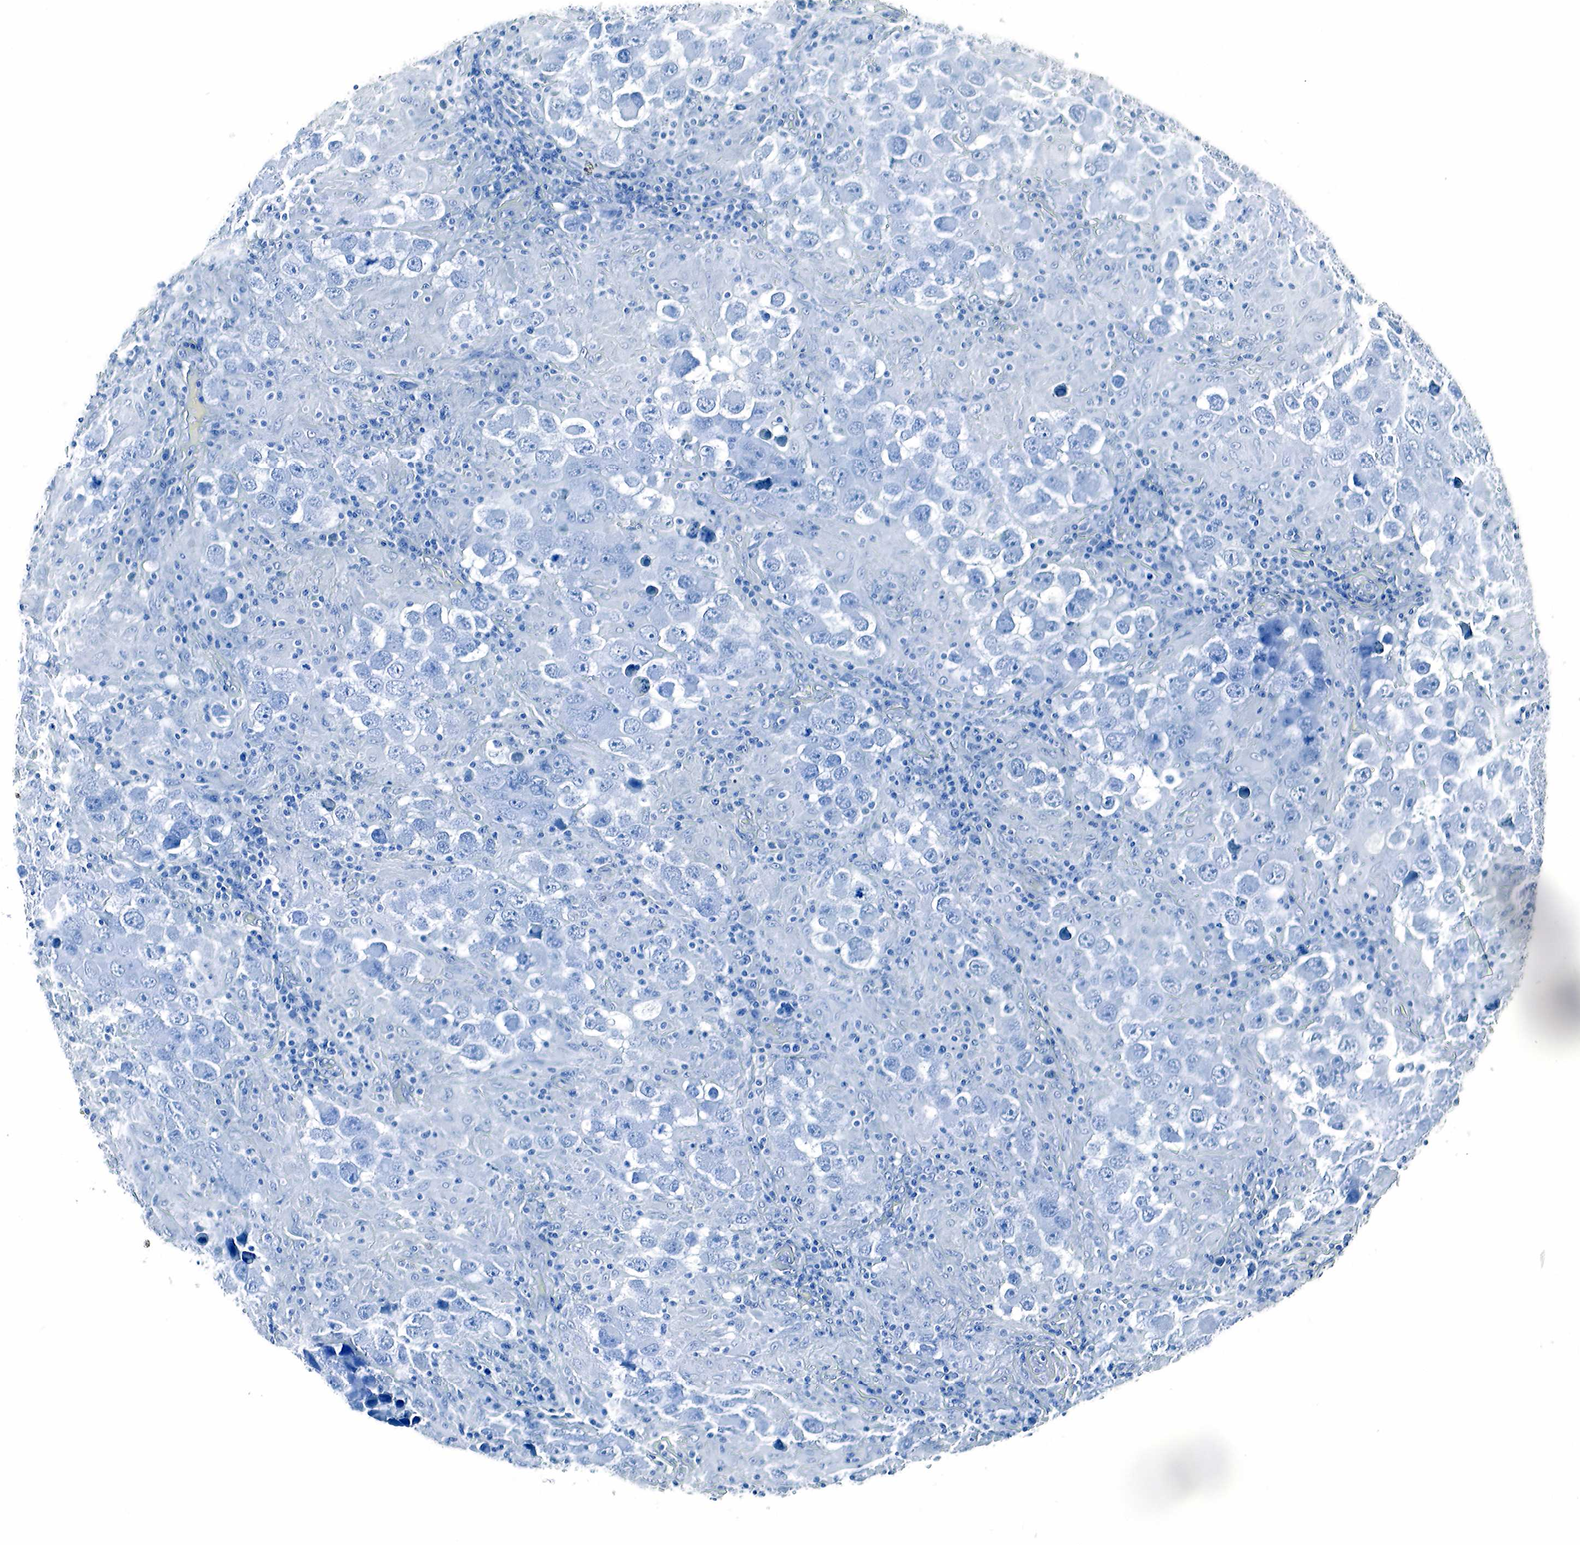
{"staining": {"intensity": "negative", "quantity": "none", "location": "none"}, "tissue": "testis cancer", "cell_type": "Tumor cells", "image_type": "cancer", "snomed": [{"axis": "morphology", "description": "Carcinoma, Embryonal, NOS"}, {"axis": "topography", "description": "Testis"}], "caption": "This histopathology image is of embryonal carcinoma (testis) stained with immunohistochemistry (IHC) to label a protein in brown with the nuclei are counter-stained blue. There is no expression in tumor cells. (Immunohistochemistry, brightfield microscopy, high magnification).", "gene": "GCG", "patient": {"sex": "male", "age": 21}}